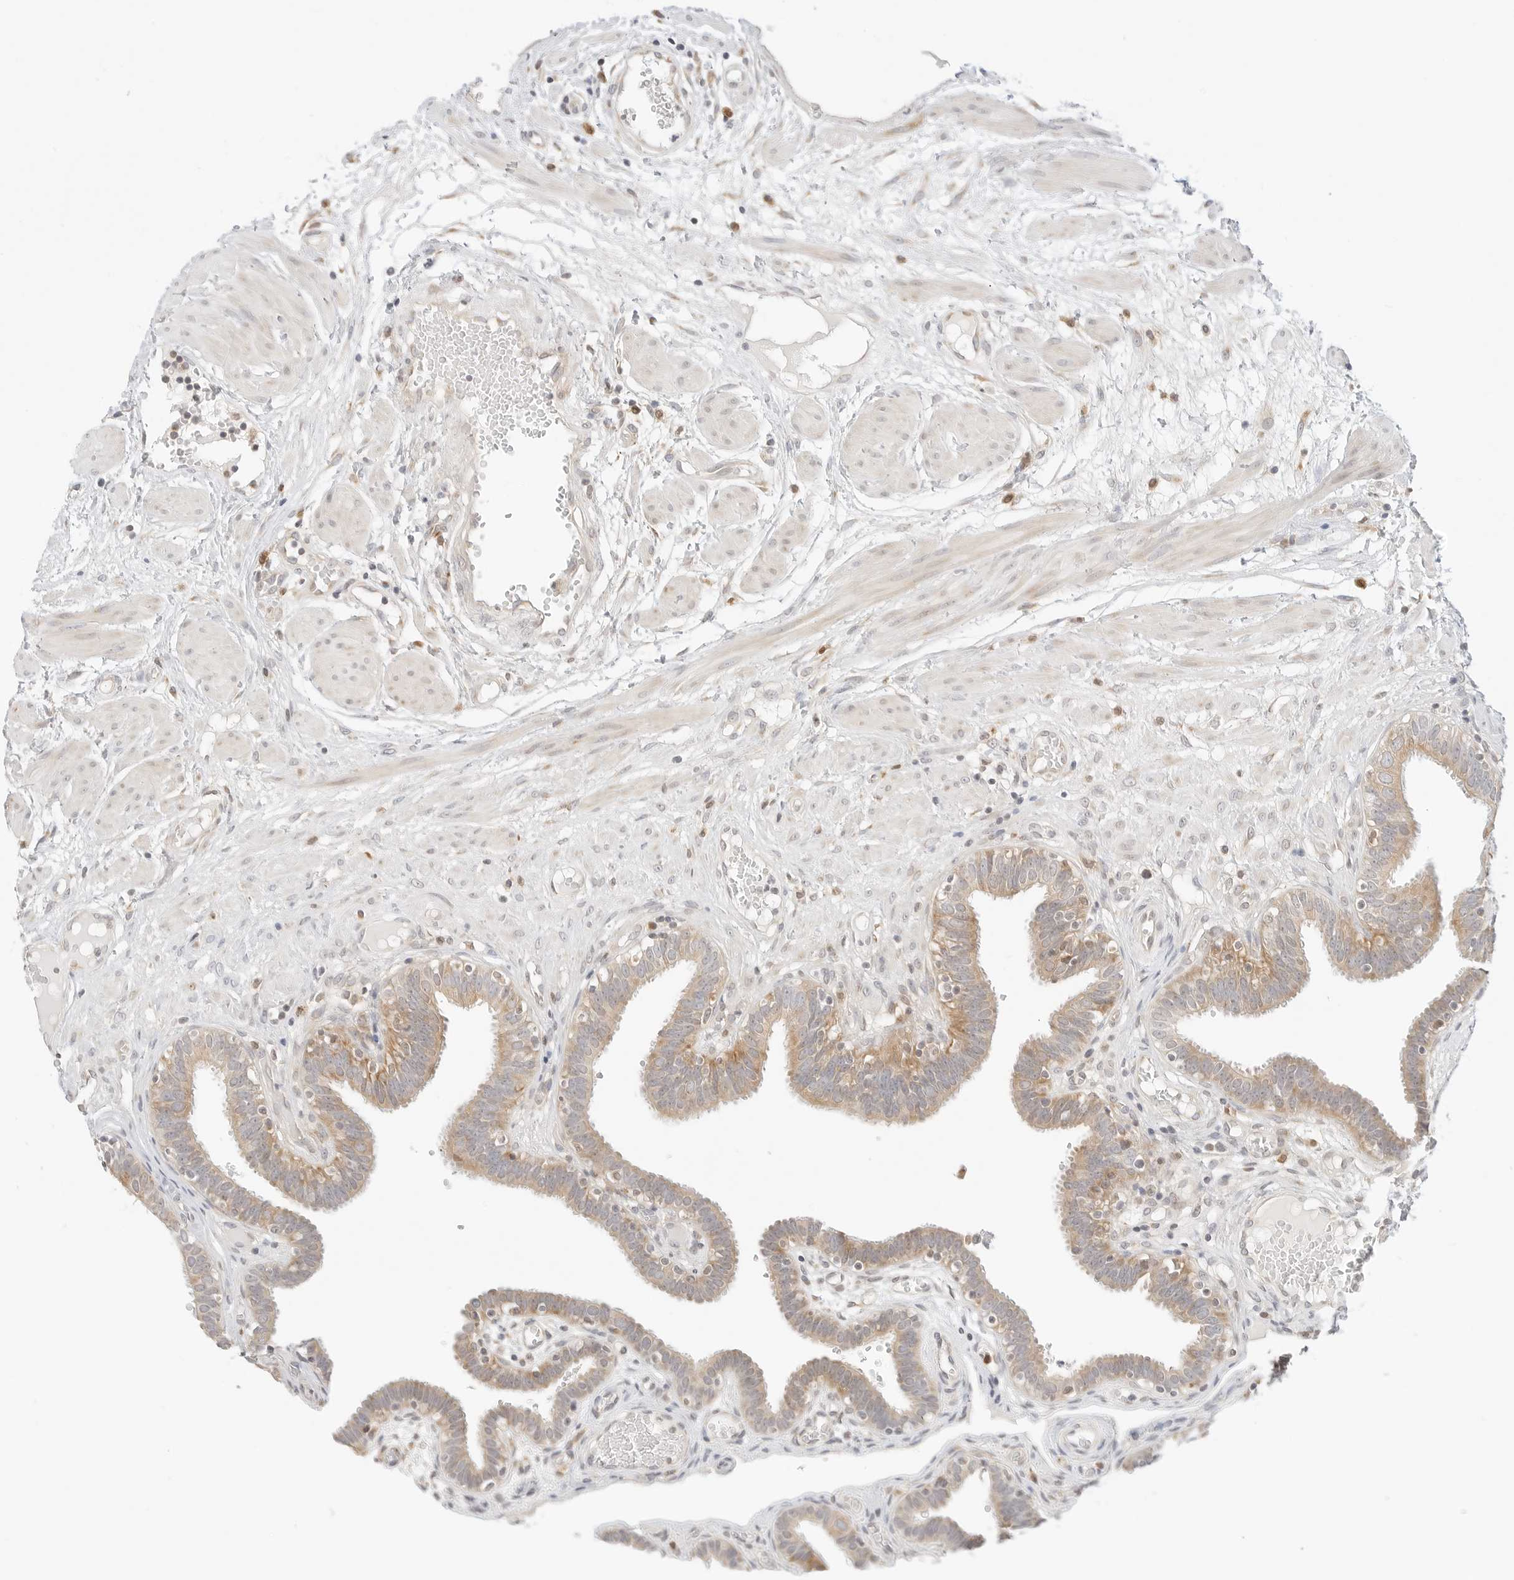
{"staining": {"intensity": "moderate", "quantity": "25%-75%", "location": "cytoplasmic/membranous"}, "tissue": "fallopian tube", "cell_type": "Glandular cells", "image_type": "normal", "snomed": [{"axis": "morphology", "description": "Normal tissue, NOS"}, {"axis": "topography", "description": "Fallopian tube"}, {"axis": "topography", "description": "Placenta"}], "caption": "The micrograph shows a brown stain indicating the presence of a protein in the cytoplasmic/membranous of glandular cells in fallopian tube. (DAB (3,3'-diaminobenzidine) IHC with brightfield microscopy, high magnification).", "gene": "ERO1B", "patient": {"sex": "female", "age": 32}}